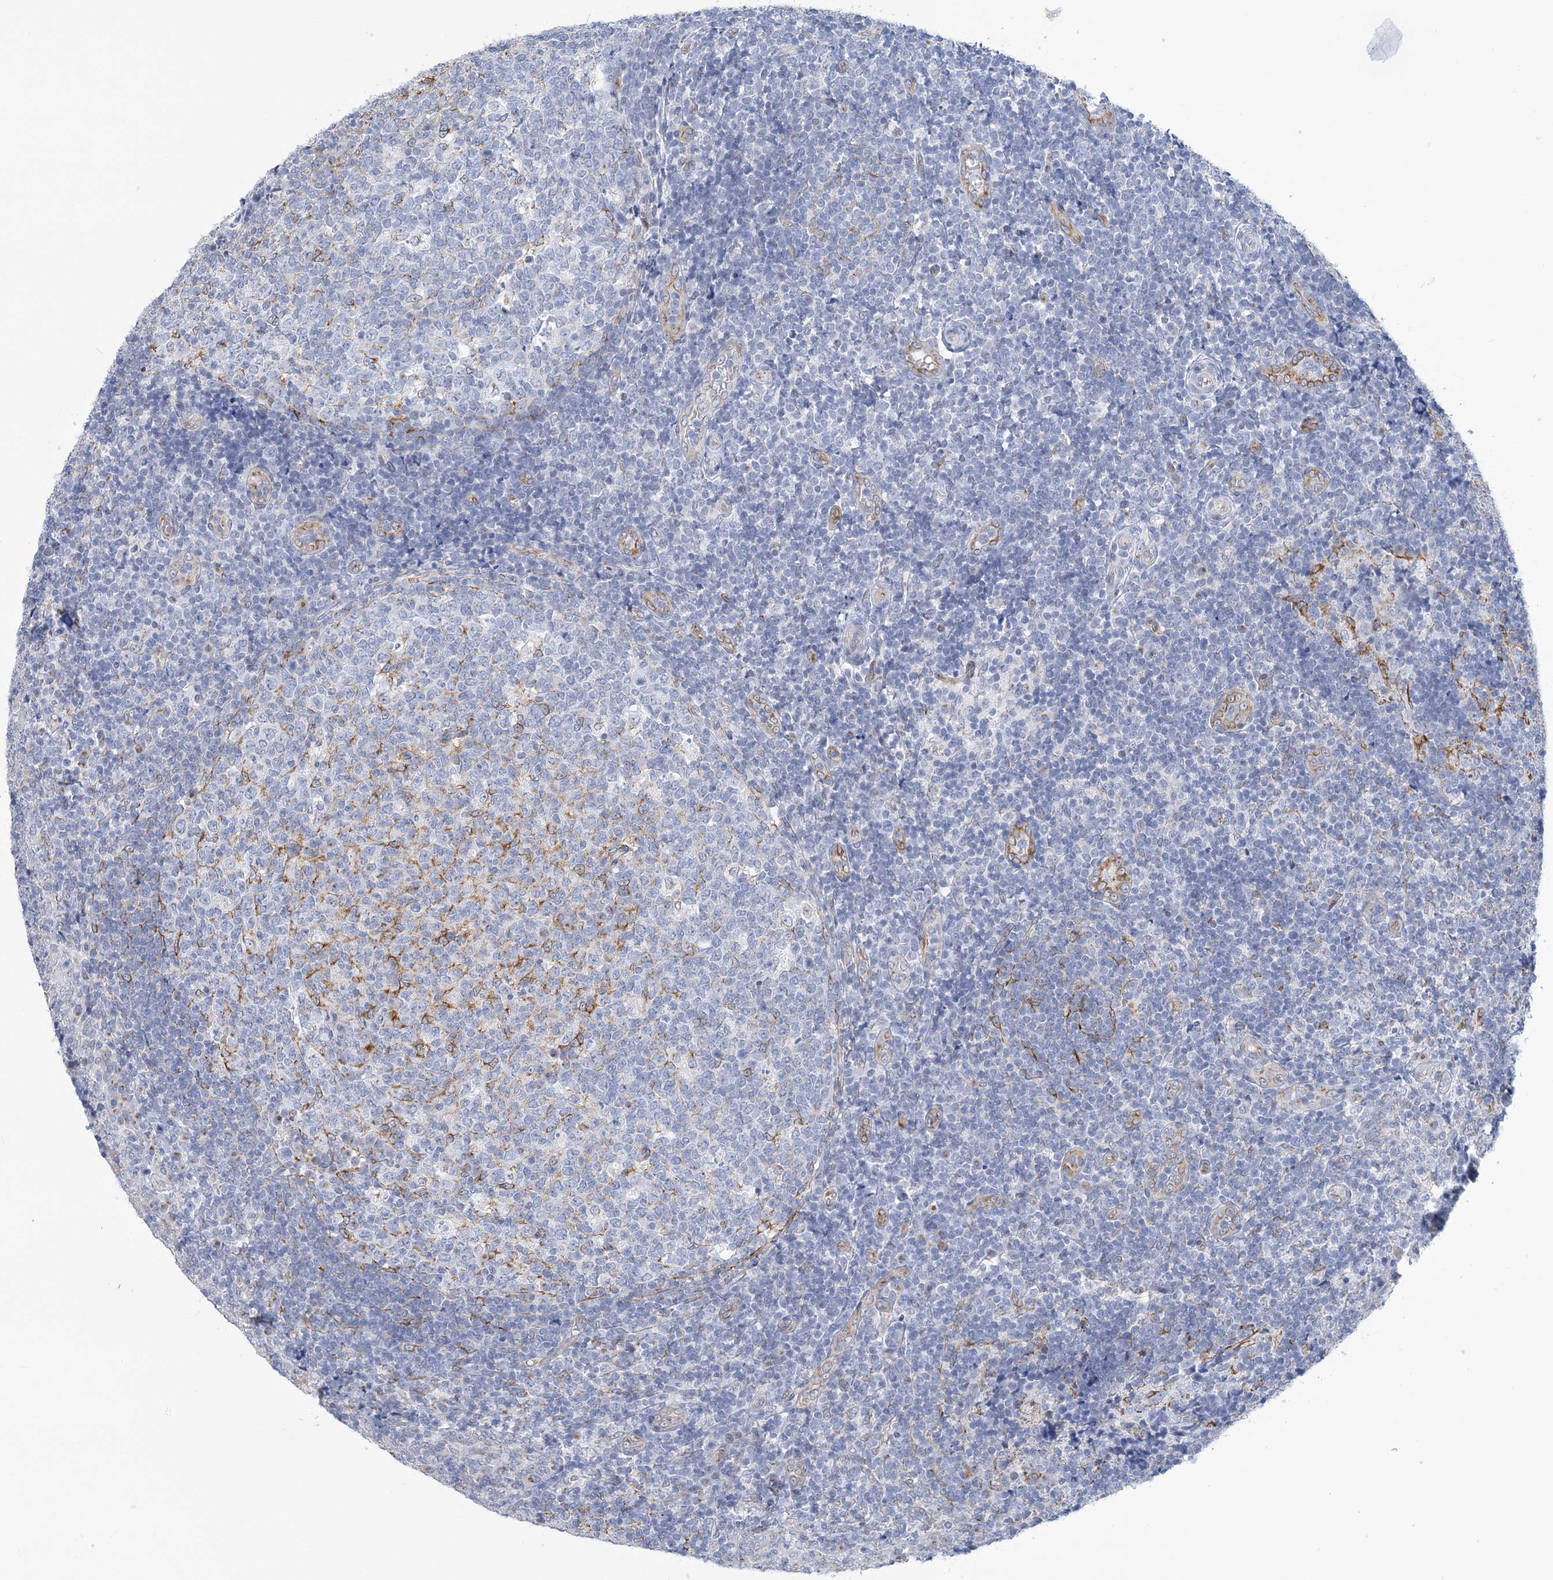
{"staining": {"intensity": "negative", "quantity": "none", "location": "none"}, "tissue": "tonsil", "cell_type": "Germinal center cells", "image_type": "normal", "snomed": [{"axis": "morphology", "description": "Normal tissue, NOS"}, {"axis": "topography", "description": "Tonsil"}], "caption": "DAB (3,3'-diaminobenzidine) immunohistochemical staining of benign tonsil shows no significant expression in germinal center cells. (DAB (3,3'-diaminobenzidine) immunohistochemistry with hematoxylin counter stain).", "gene": "PLEKHG4B", "patient": {"sex": "female", "age": 19}}